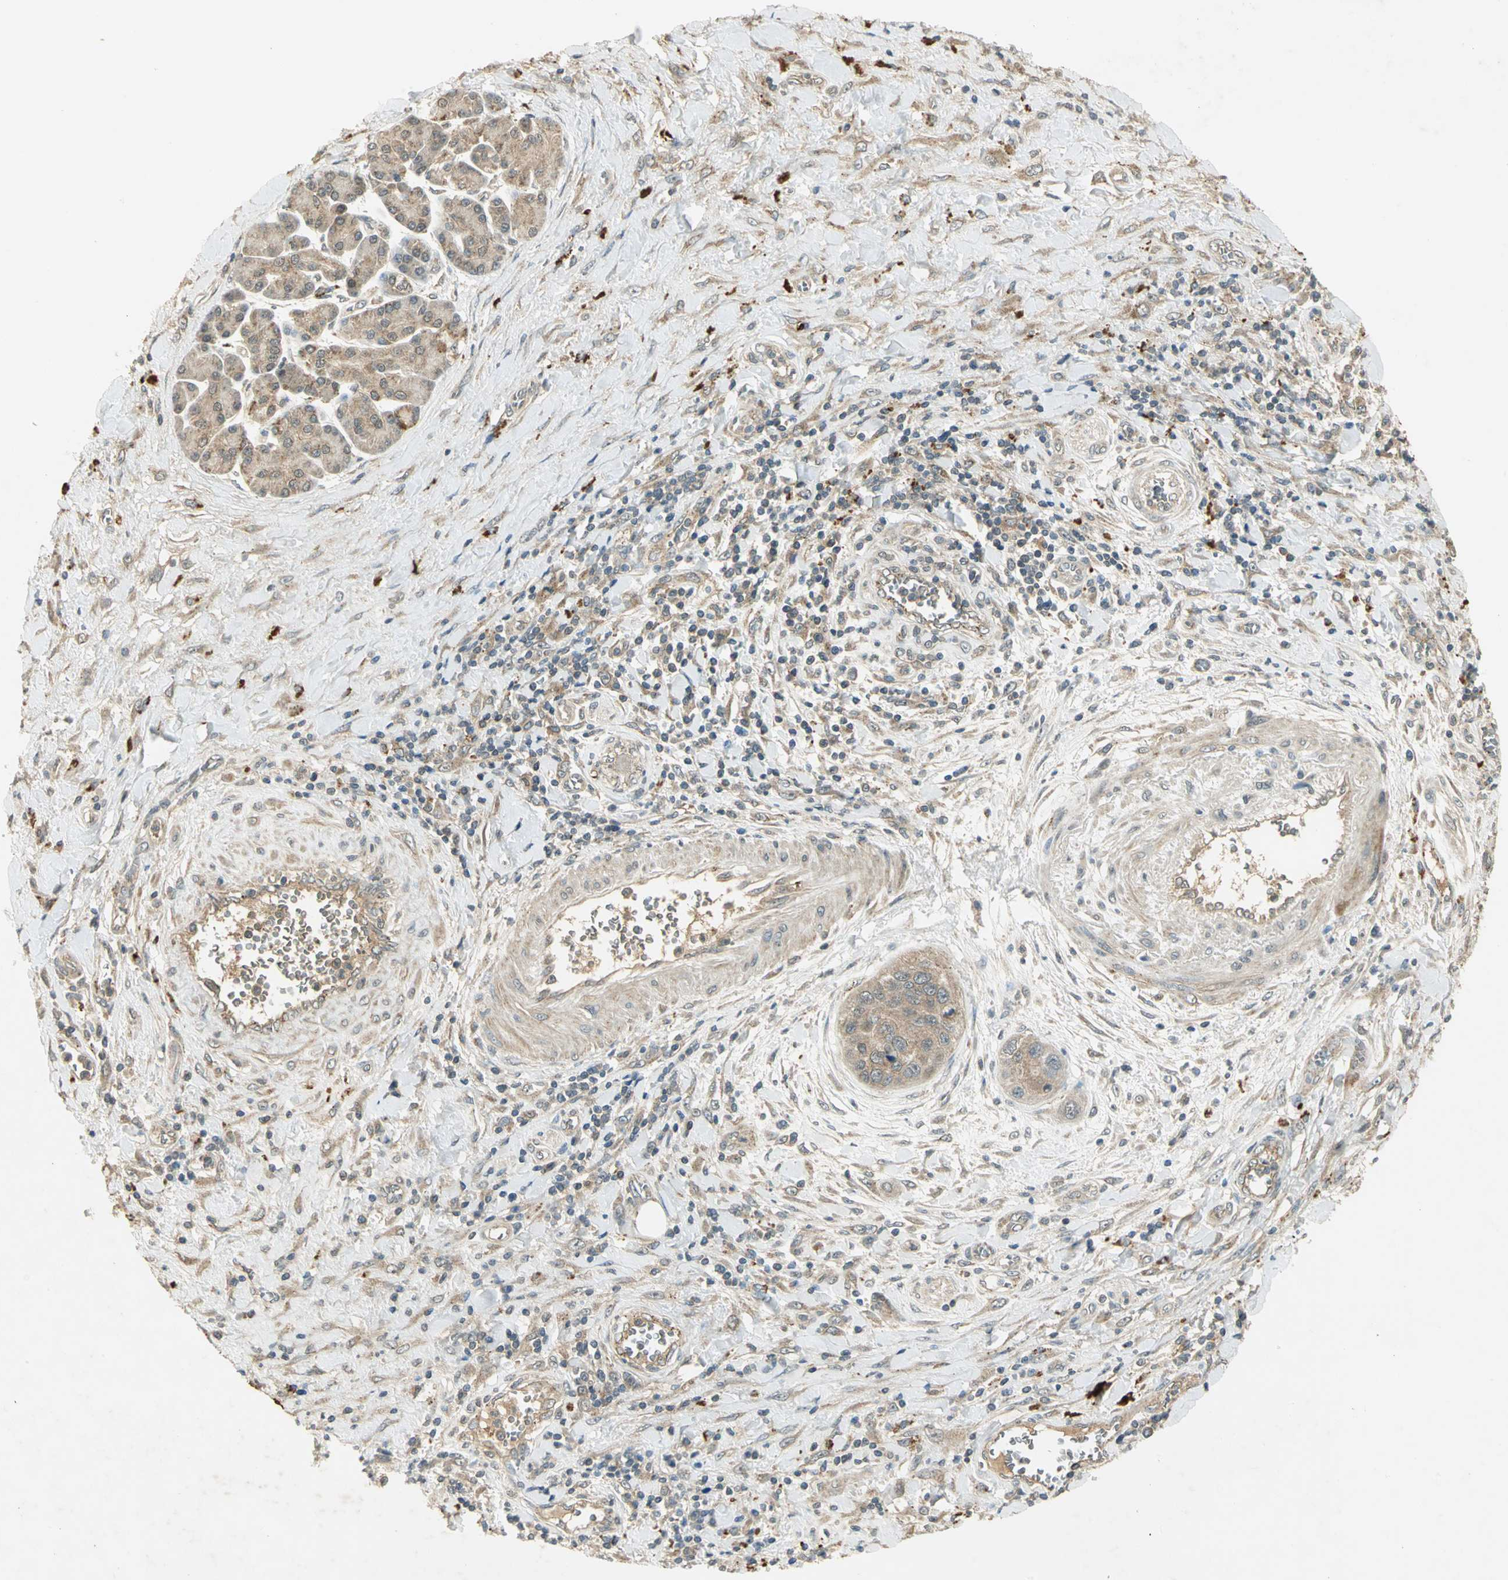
{"staining": {"intensity": "weak", "quantity": "25%-75%", "location": "cytoplasmic/membranous"}, "tissue": "pancreatic cancer", "cell_type": "Tumor cells", "image_type": "cancer", "snomed": [{"axis": "morphology", "description": "Adenocarcinoma, NOS"}, {"axis": "topography", "description": "Pancreas"}], "caption": "High-magnification brightfield microscopy of pancreatic cancer (adenocarcinoma) stained with DAB (brown) and counterstained with hematoxylin (blue). tumor cells exhibit weak cytoplasmic/membranous staining is appreciated in about25%-75% of cells.", "gene": "KEAP1", "patient": {"sex": "female", "age": 70}}